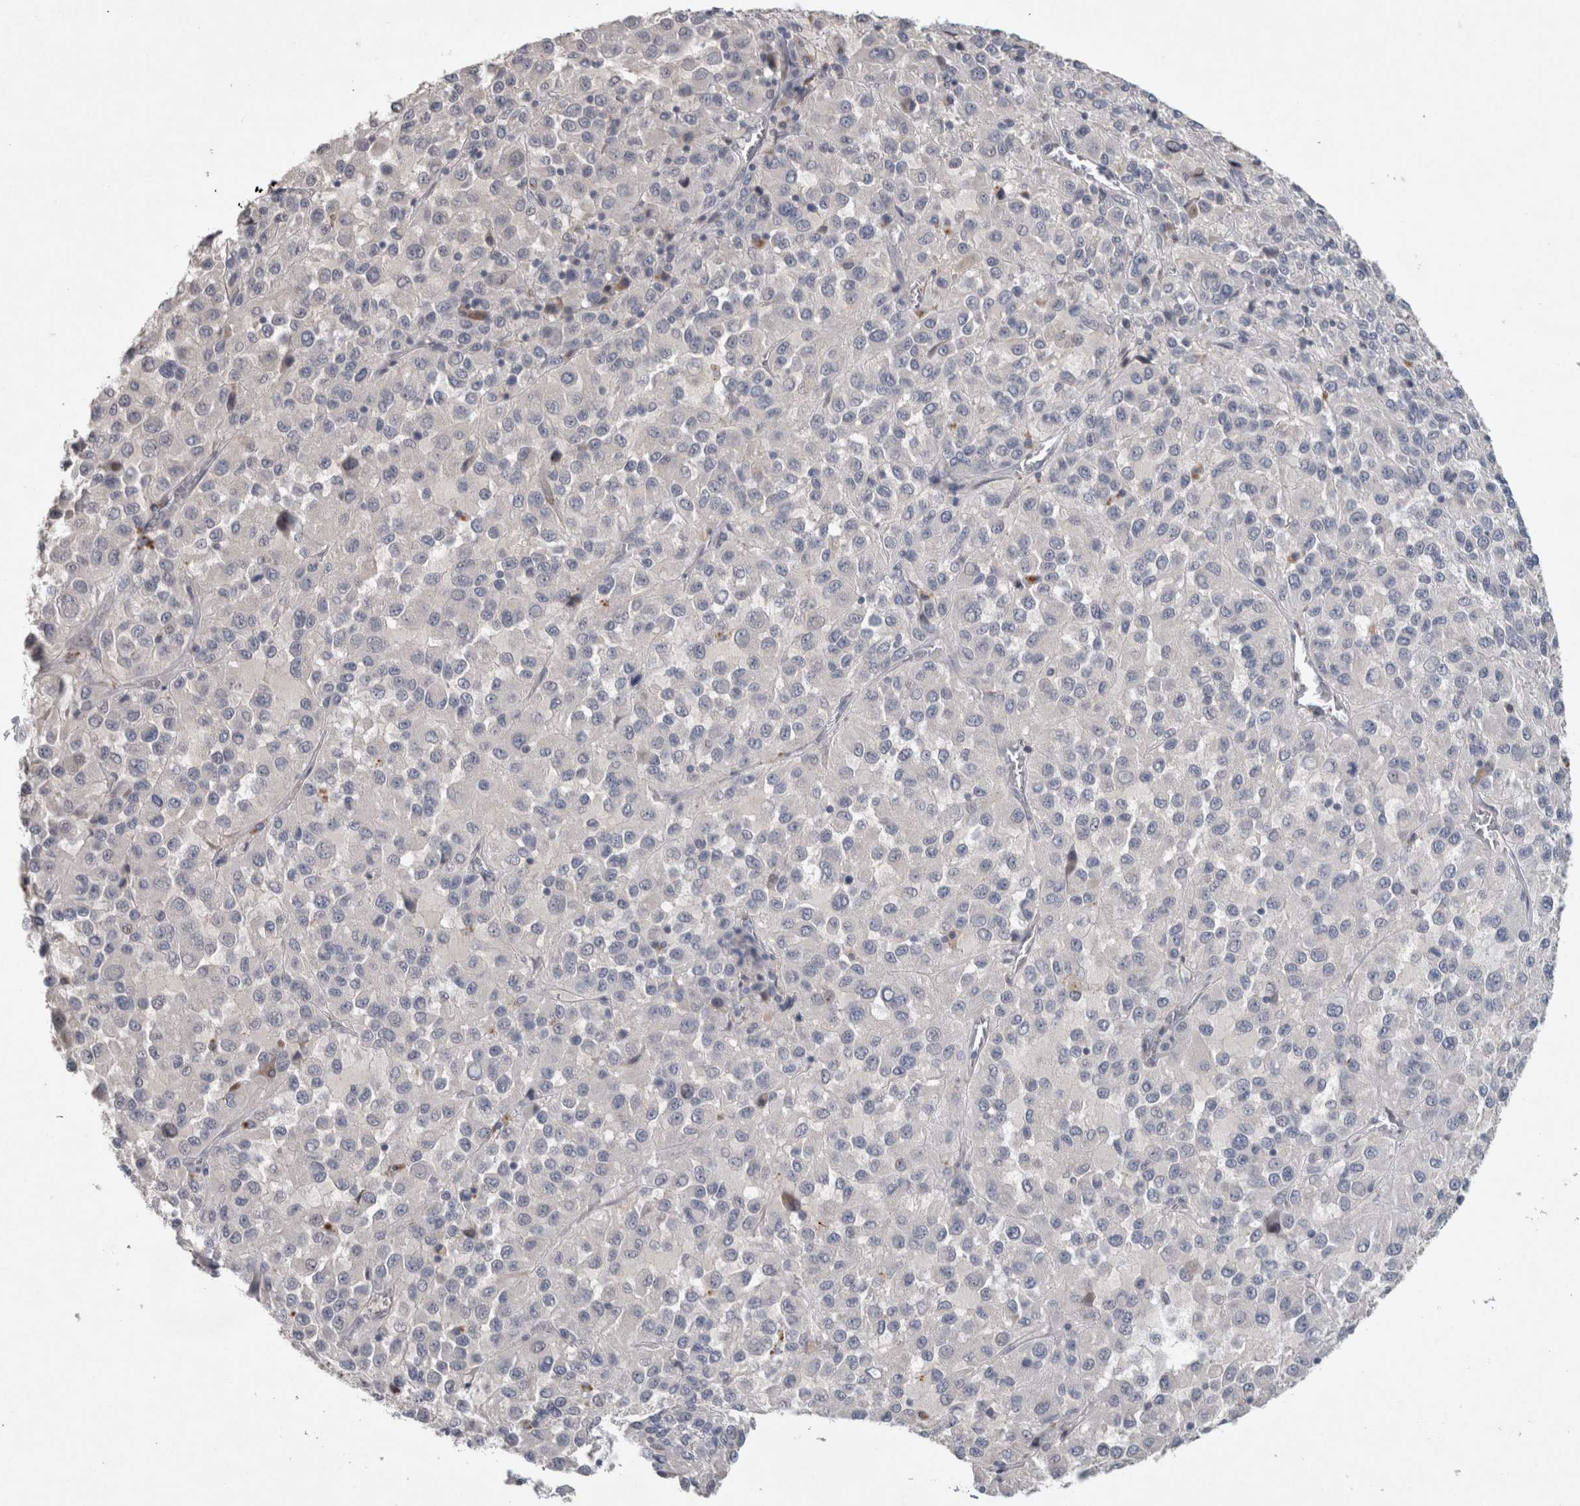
{"staining": {"intensity": "negative", "quantity": "none", "location": "none"}, "tissue": "melanoma", "cell_type": "Tumor cells", "image_type": "cancer", "snomed": [{"axis": "morphology", "description": "Malignant melanoma, Metastatic site"}, {"axis": "topography", "description": "Lung"}], "caption": "Human malignant melanoma (metastatic site) stained for a protein using immunohistochemistry shows no staining in tumor cells.", "gene": "HEXD", "patient": {"sex": "male", "age": 64}}